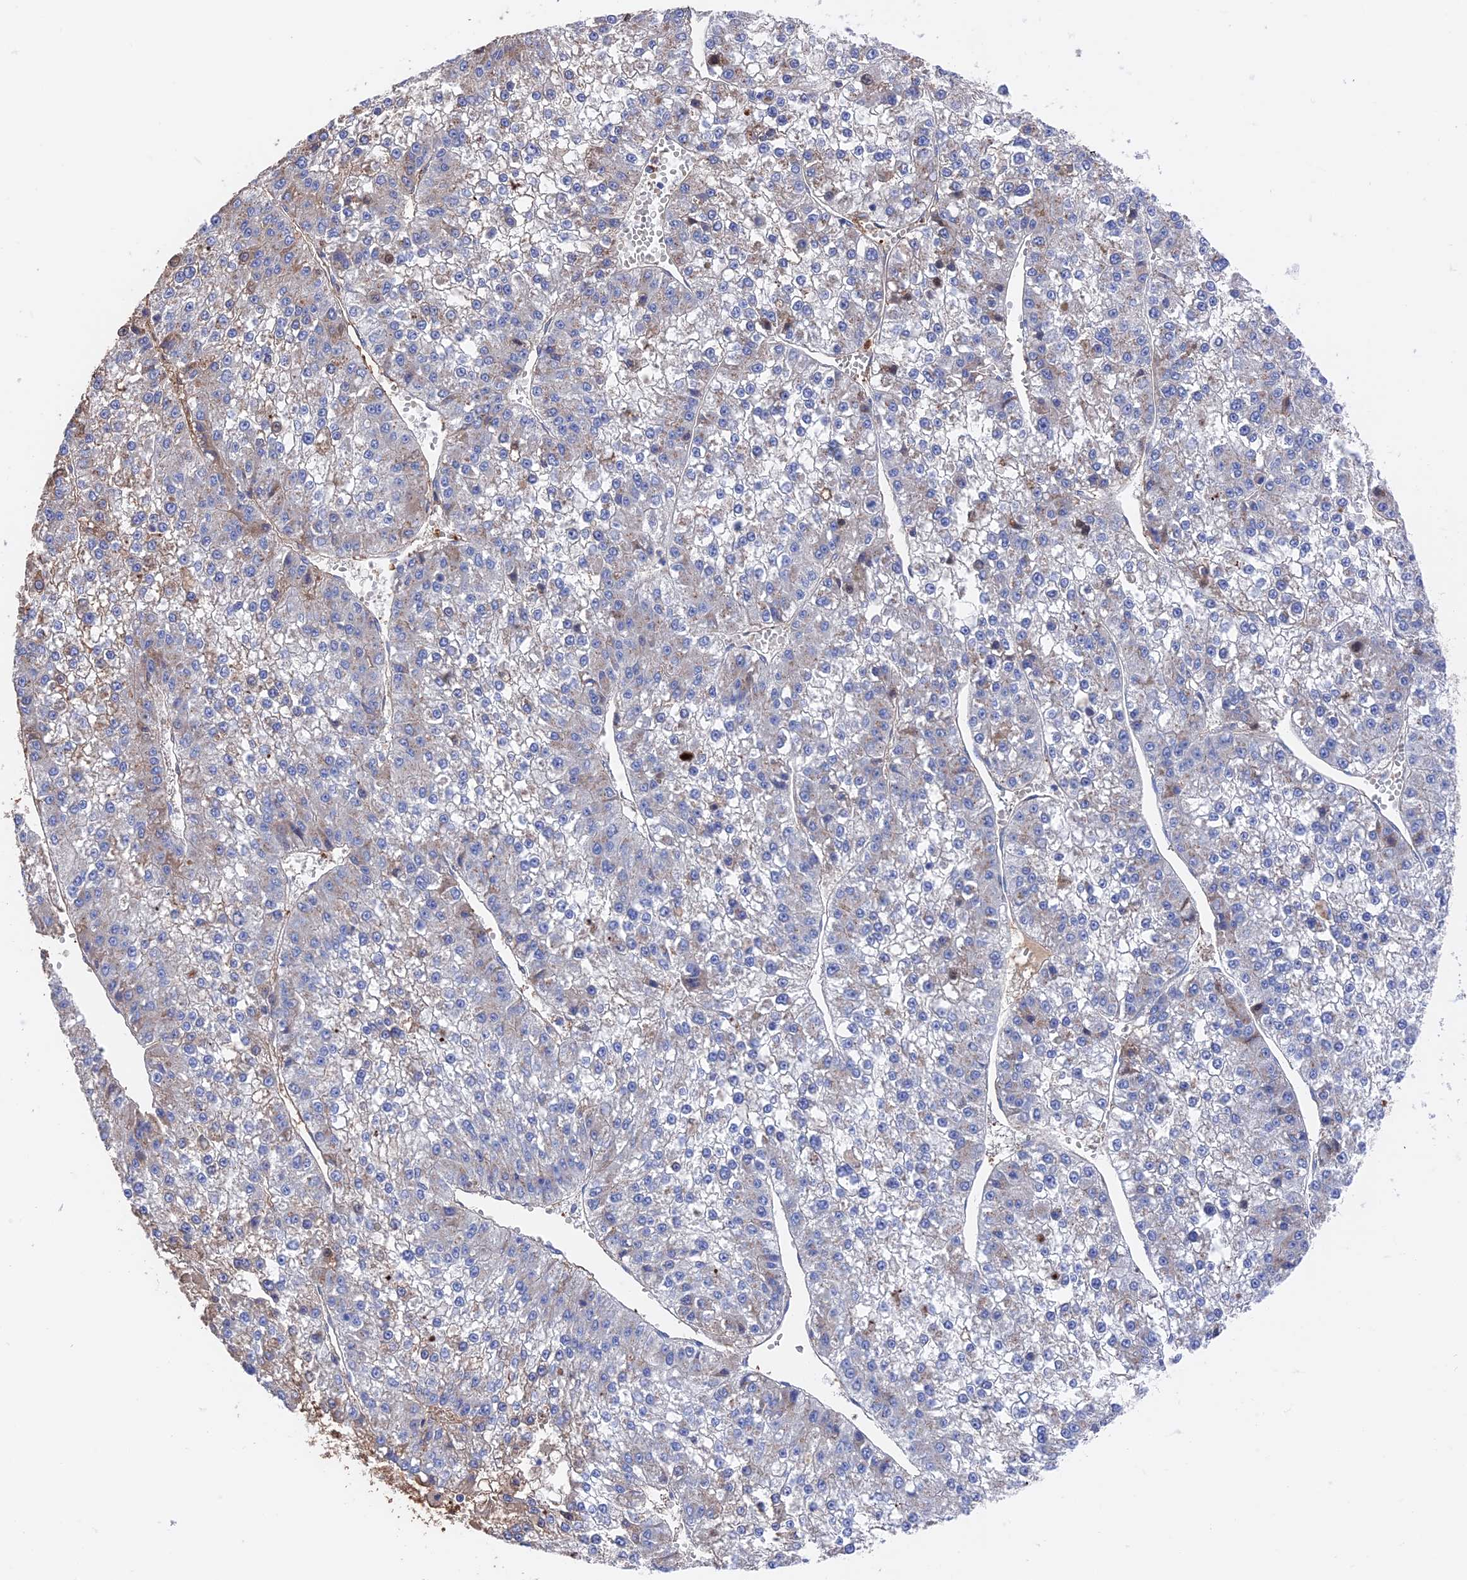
{"staining": {"intensity": "negative", "quantity": "none", "location": "none"}, "tissue": "liver cancer", "cell_type": "Tumor cells", "image_type": "cancer", "snomed": [{"axis": "morphology", "description": "Carcinoma, Hepatocellular, NOS"}, {"axis": "topography", "description": "Liver"}], "caption": "This is an immunohistochemistry photomicrograph of liver hepatocellular carcinoma. There is no staining in tumor cells.", "gene": "HPF1", "patient": {"sex": "female", "age": 73}}